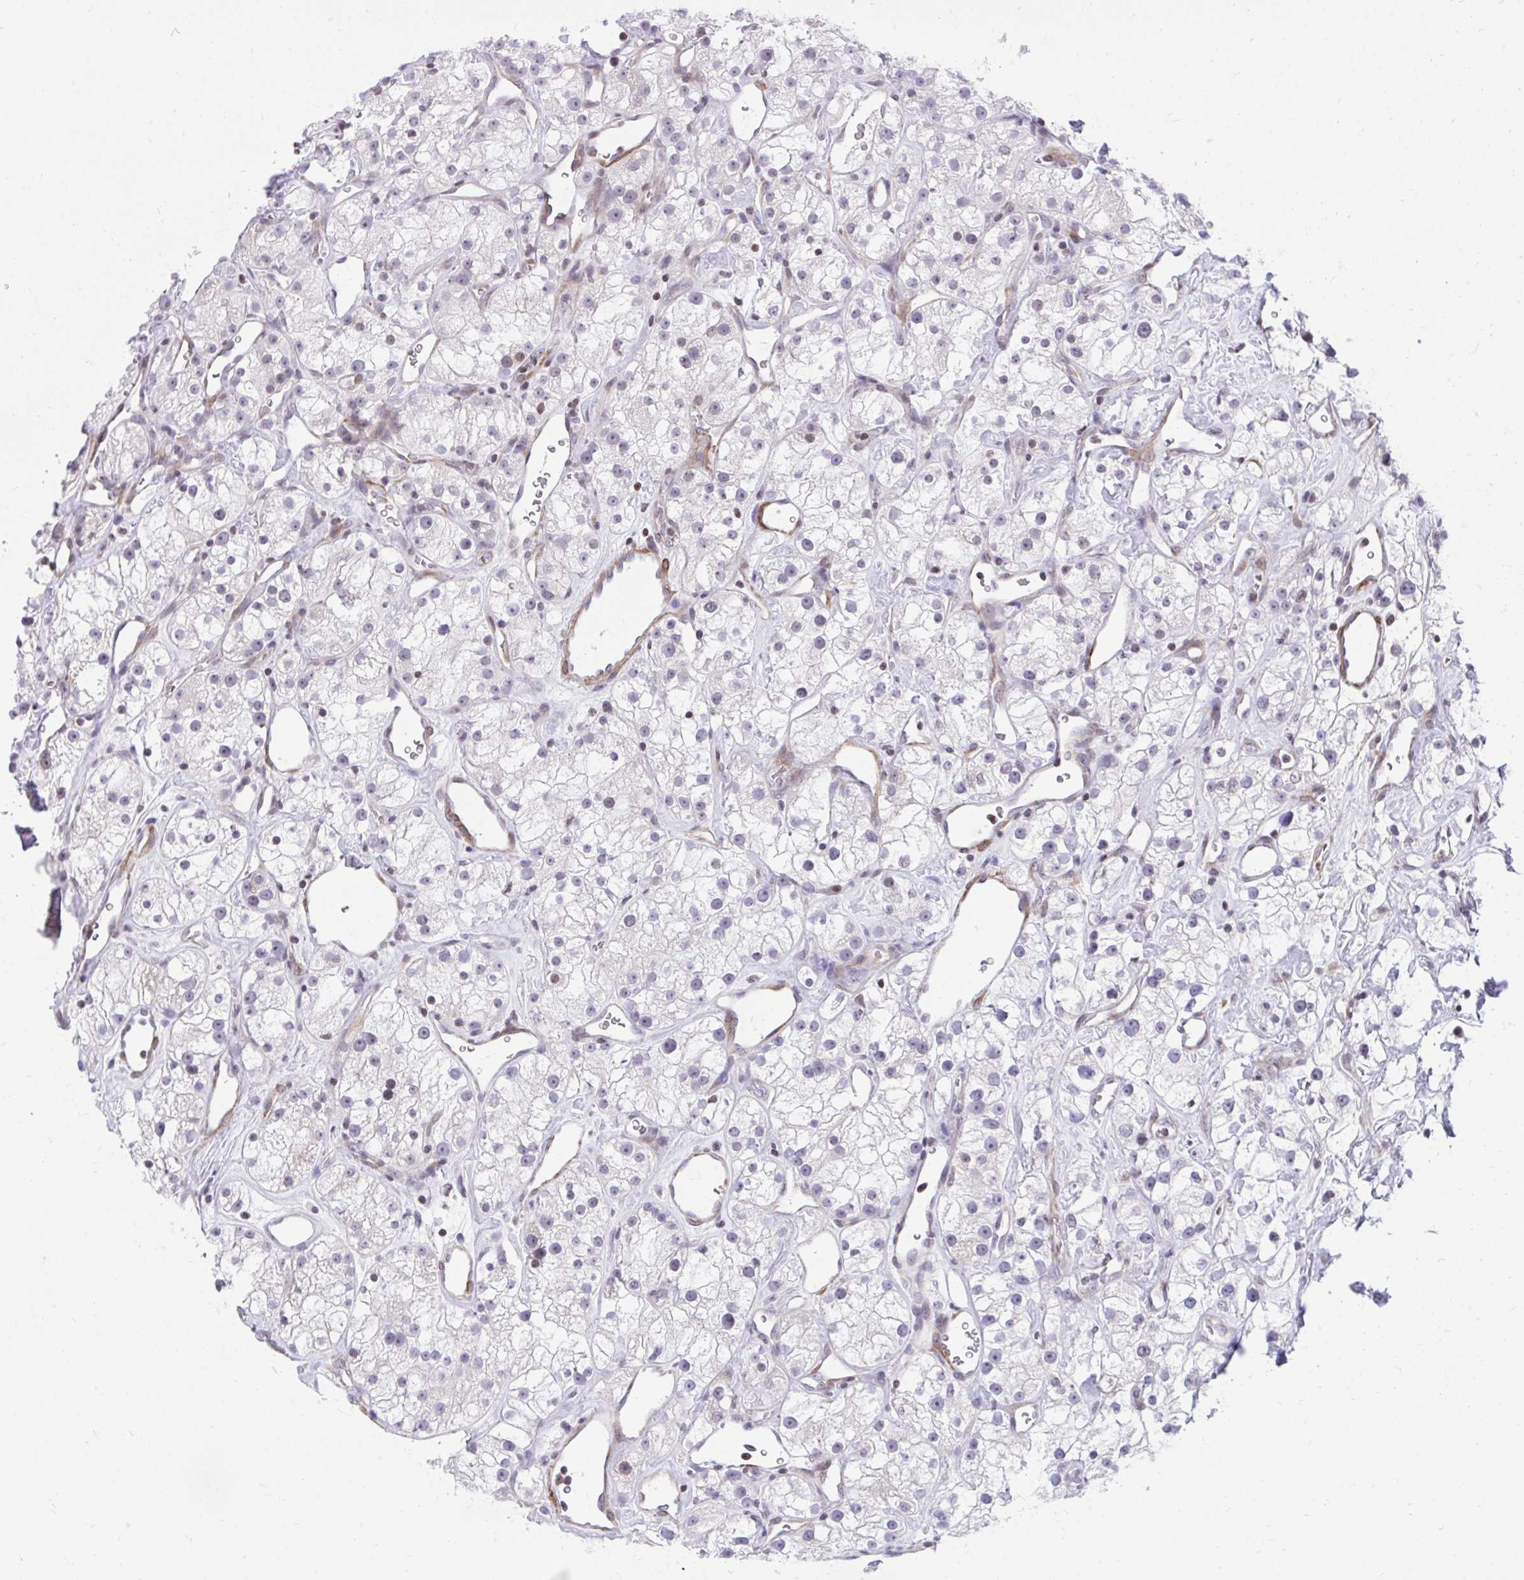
{"staining": {"intensity": "negative", "quantity": "none", "location": "none"}, "tissue": "renal cancer", "cell_type": "Tumor cells", "image_type": "cancer", "snomed": [{"axis": "morphology", "description": "Adenocarcinoma, NOS"}, {"axis": "topography", "description": "Kidney"}], "caption": "Renal adenocarcinoma was stained to show a protein in brown. There is no significant expression in tumor cells.", "gene": "KCNN4", "patient": {"sex": "male", "age": 77}}